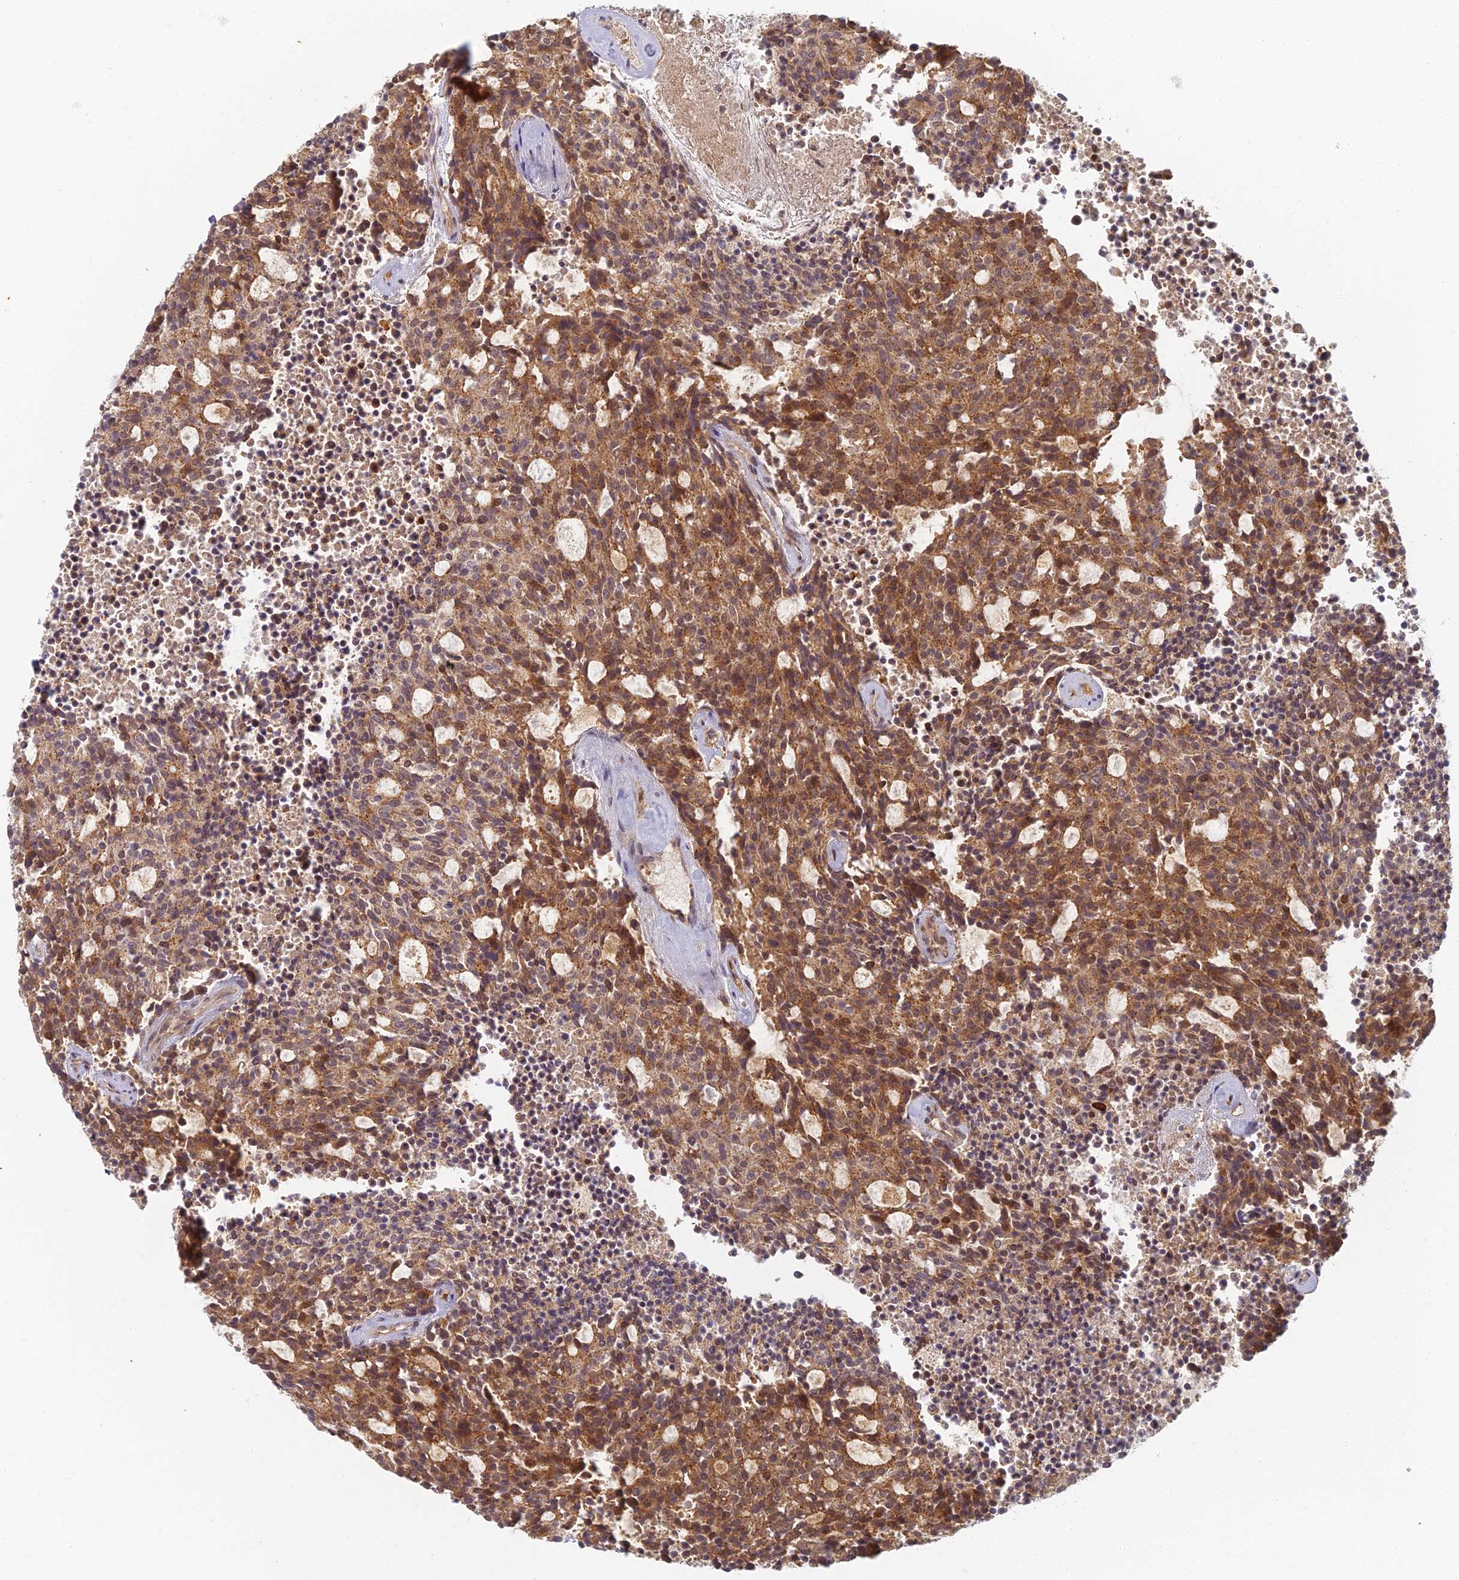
{"staining": {"intensity": "moderate", "quantity": ">75%", "location": "cytoplasmic/membranous"}, "tissue": "carcinoid", "cell_type": "Tumor cells", "image_type": "cancer", "snomed": [{"axis": "morphology", "description": "Carcinoid, malignant, NOS"}, {"axis": "topography", "description": "Pancreas"}], "caption": "Carcinoid (malignant) was stained to show a protein in brown. There is medium levels of moderate cytoplasmic/membranous staining in about >75% of tumor cells.", "gene": "INO80D", "patient": {"sex": "female", "age": 54}}